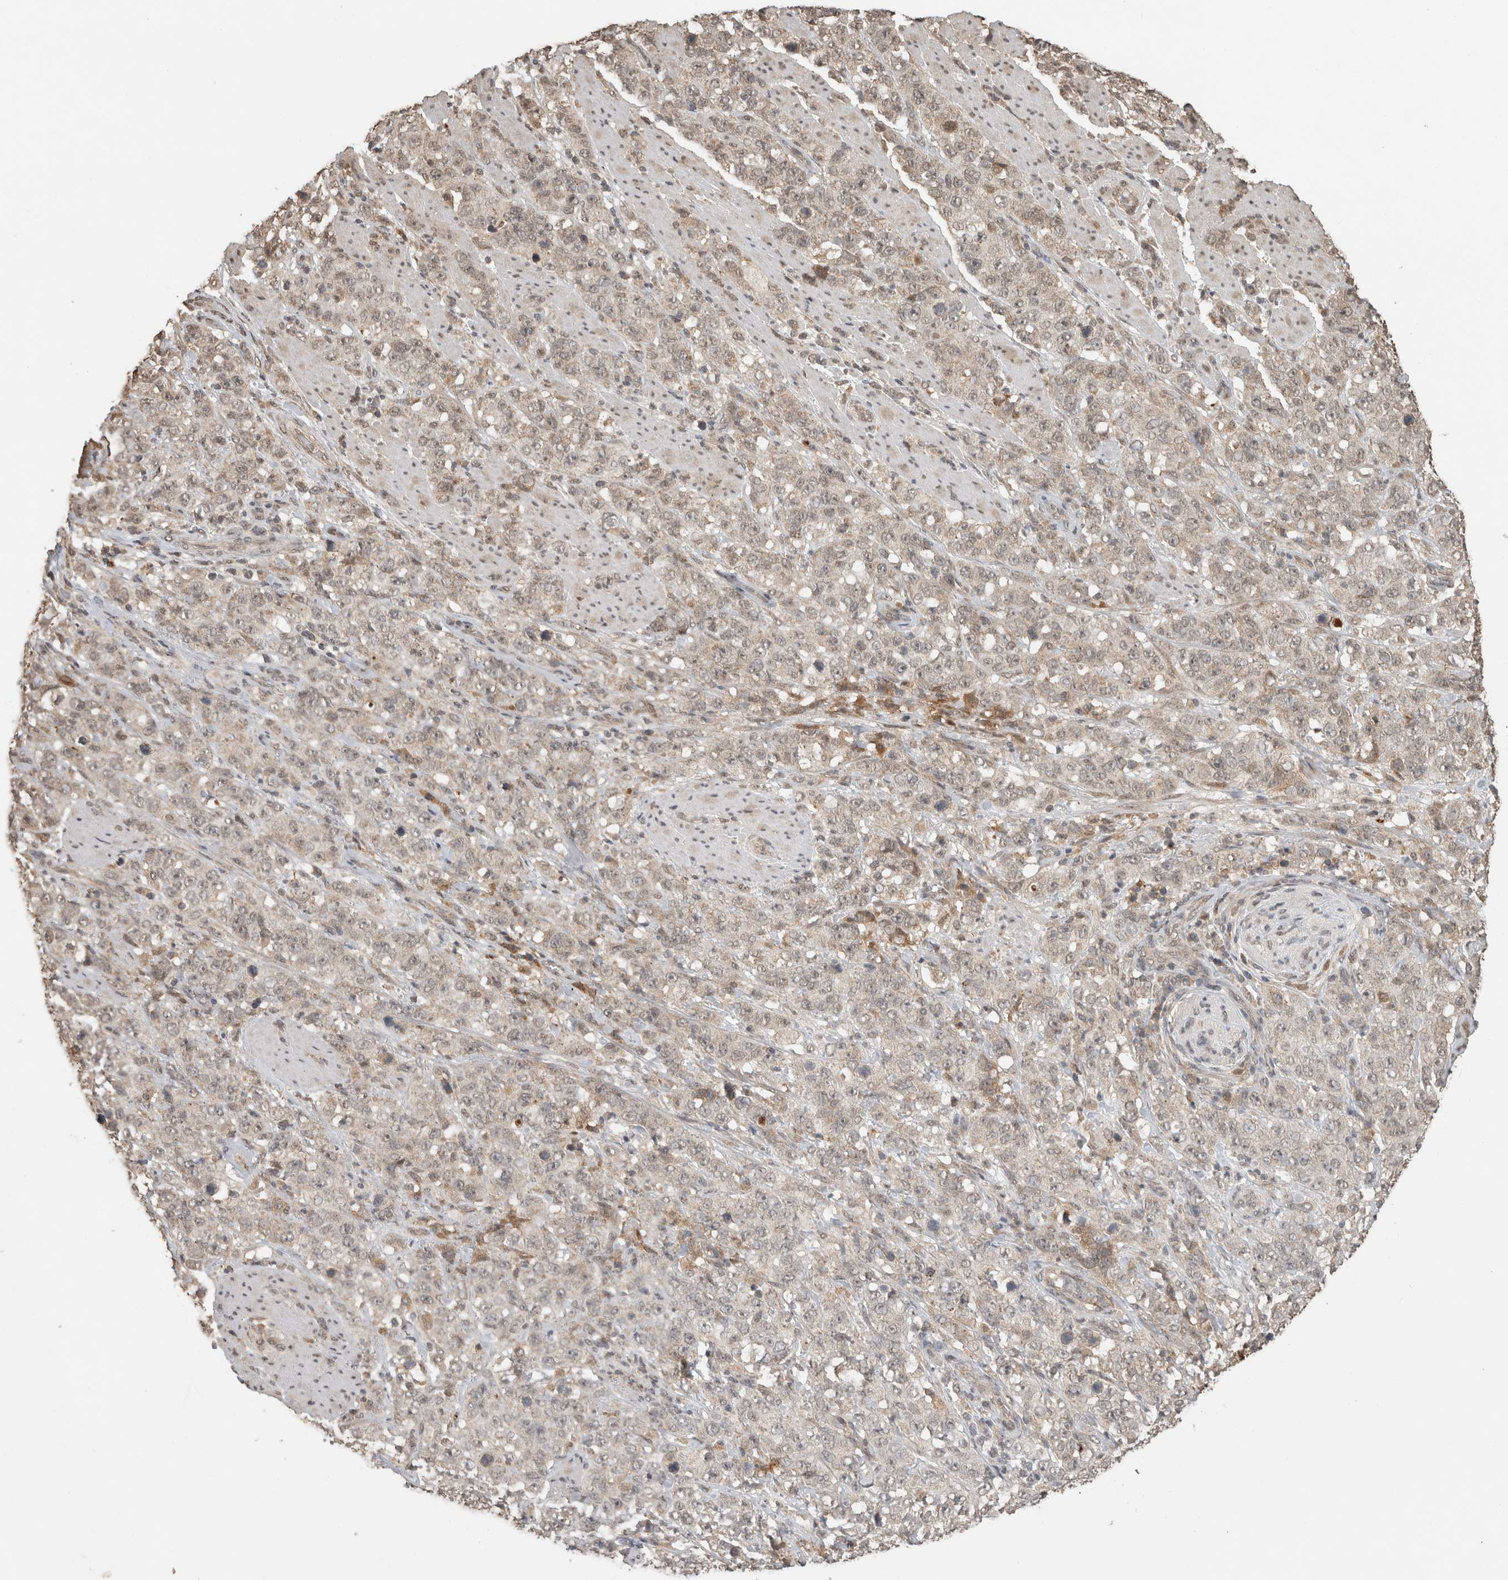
{"staining": {"intensity": "negative", "quantity": "none", "location": "none"}, "tissue": "stomach cancer", "cell_type": "Tumor cells", "image_type": "cancer", "snomed": [{"axis": "morphology", "description": "Adenocarcinoma, NOS"}, {"axis": "topography", "description": "Stomach"}], "caption": "Tumor cells are negative for brown protein staining in stomach adenocarcinoma.", "gene": "FAM3A", "patient": {"sex": "male", "age": 48}}